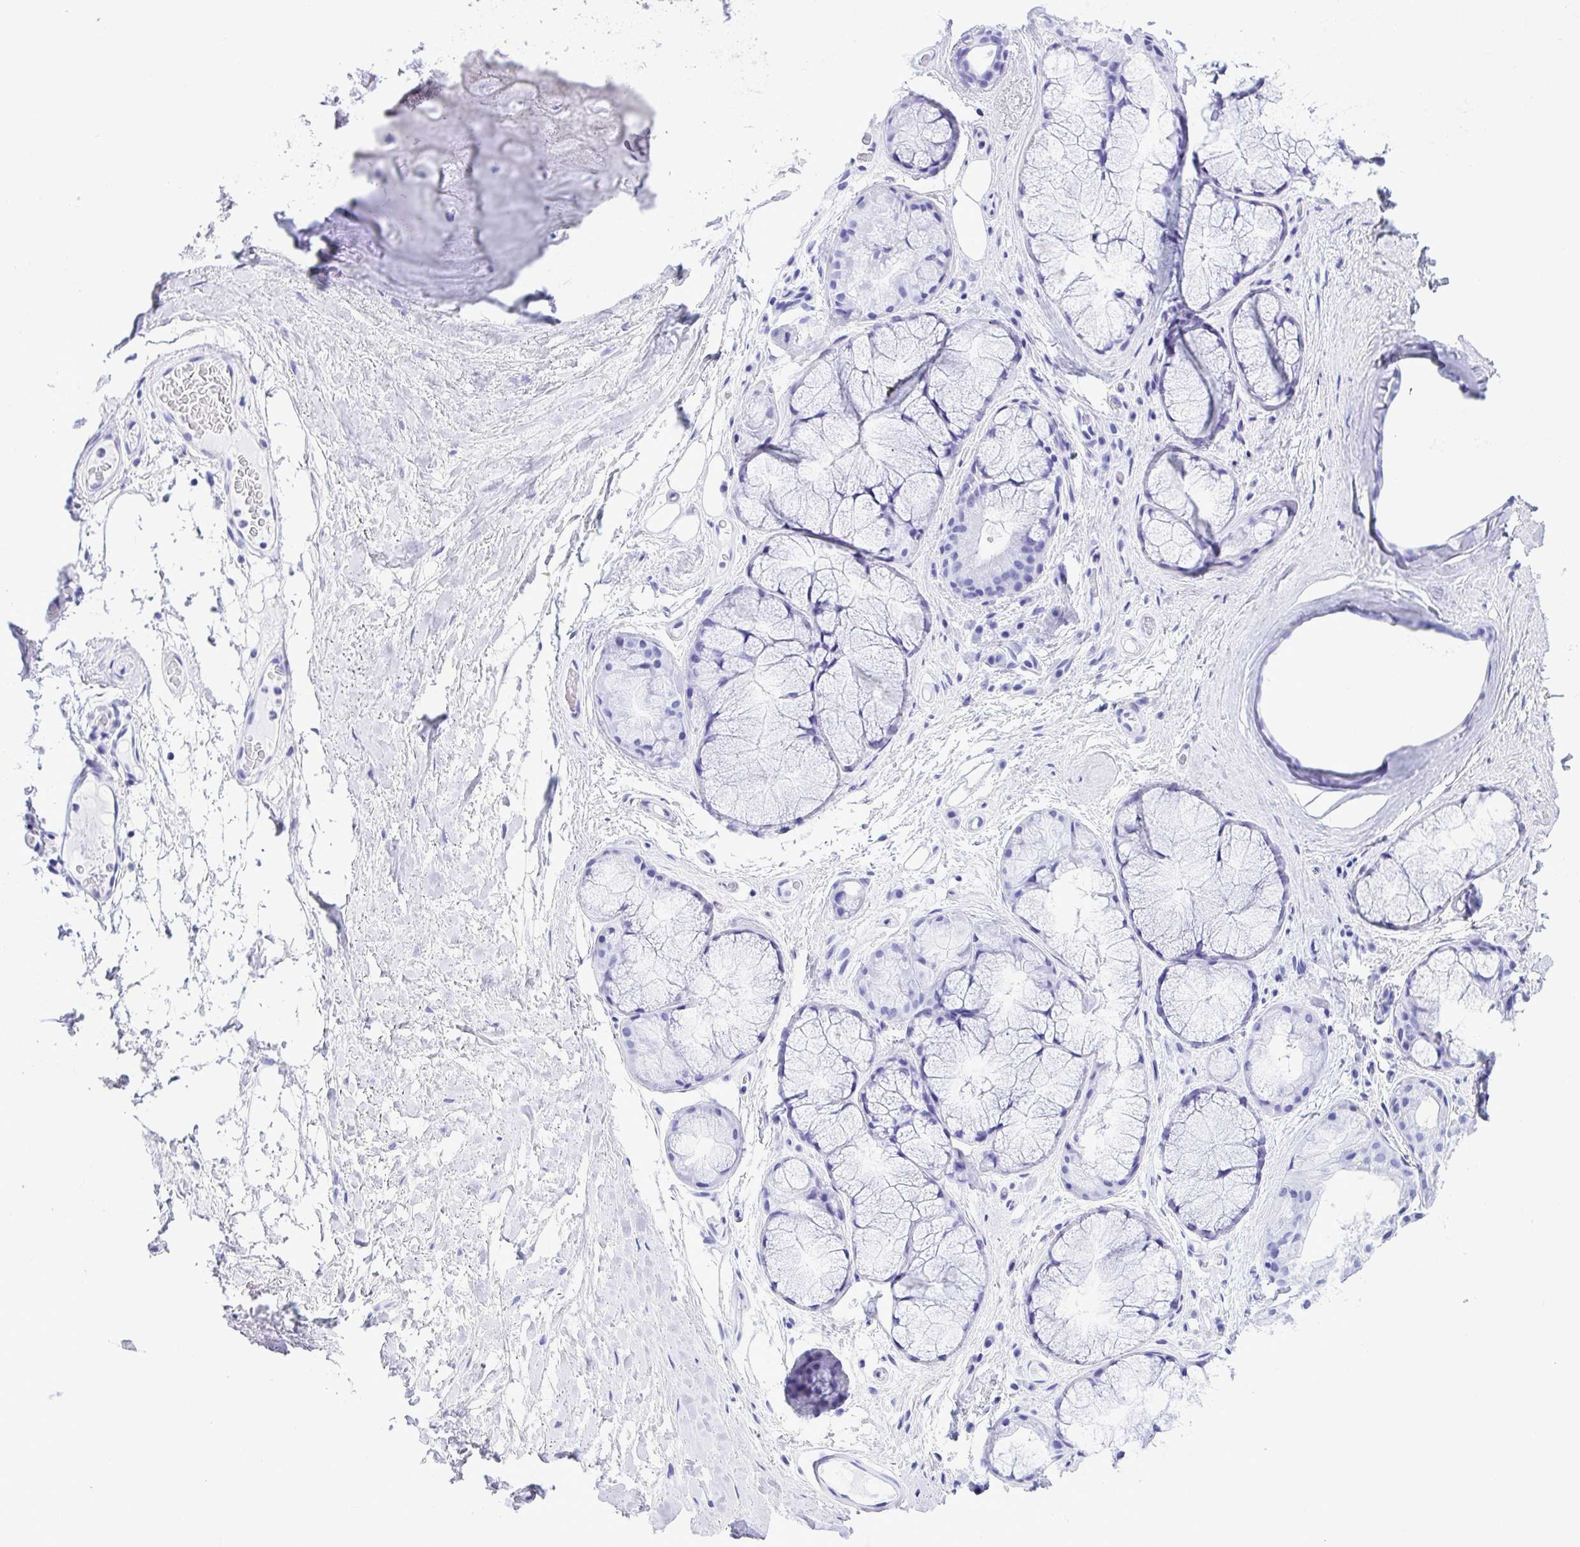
{"staining": {"intensity": "negative", "quantity": "none", "location": "none"}, "tissue": "soft tissue", "cell_type": "Chondrocytes", "image_type": "normal", "snomed": [{"axis": "morphology", "description": "Normal tissue, NOS"}, {"axis": "topography", "description": "Lymph node"}, {"axis": "topography", "description": "Cartilage tissue"}, {"axis": "topography", "description": "Nasopharynx"}], "caption": "A high-resolution histopathology image shows IHC staining of benign soft tissue, which exhibits no significant expression in chondrocytes. (DAB (3,3'-diaminobenzidine) immunohistochemistry (IHC), high magnification).", "gene": "THOP1", "patient": {"sex": "male", "age": 63}}